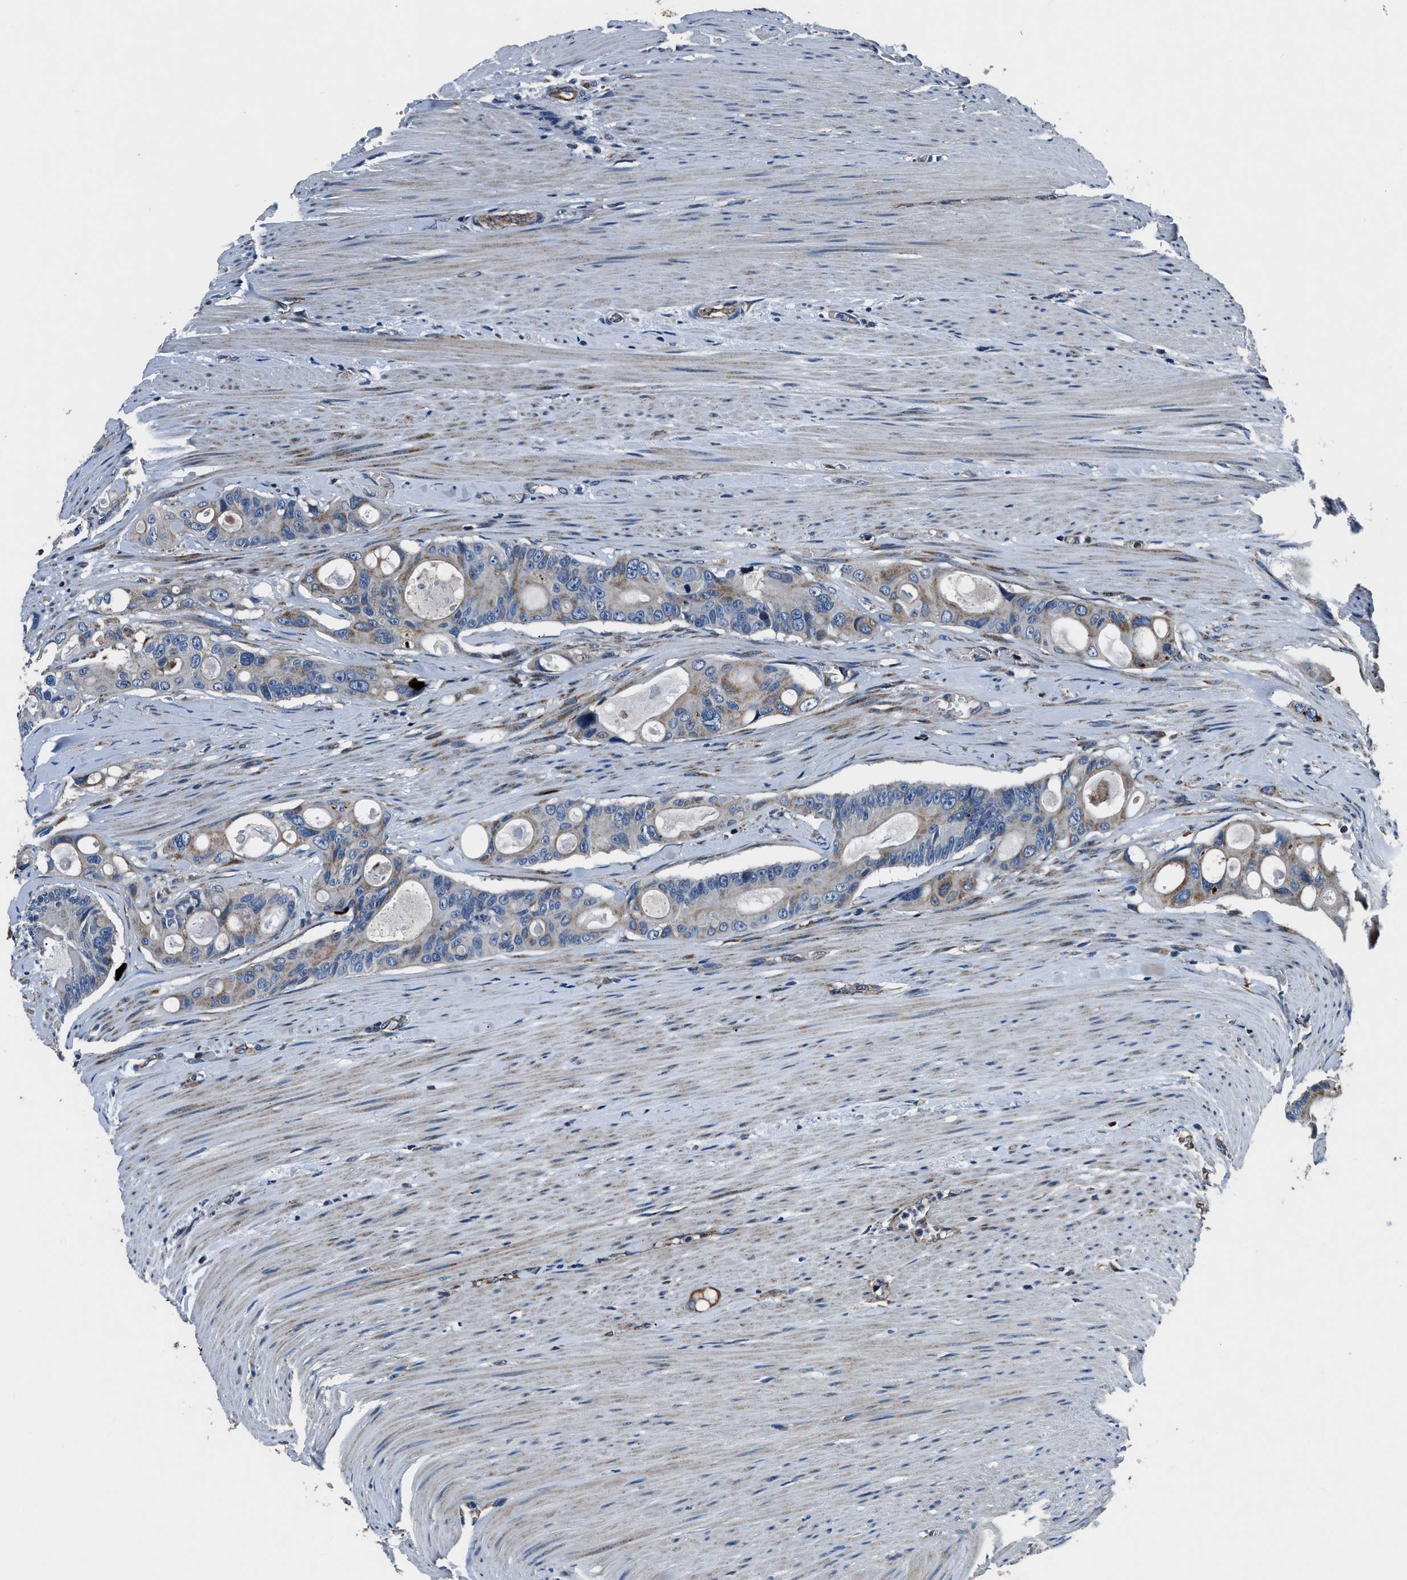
{"staining": {"intensity": "weak", "quantity": "<25%", "location": "cytoplasmic/membranous"}, "tissue": "colorectal cancer", "cell_type": "Tumor cells", "image_type": "cancer", "snomed": [{"axis": "morphology", "description": "Adenocarcinoma, NOS"}, {"axis": "topography", "description": "Colon"}], "caption": "Immunohistochemistry (IHC) of human adenocarcinoma (colorectal) exhibits no positivity in tumor cells. (Stains: DAB (3,3'-diaminobenzidine) immunohistochemistry with hematoxylin counter stain, Microscopy: brightfield microscopy at high magnification).", "gene": "OGDH", "patient": {"sex": "female", "age": 57}}